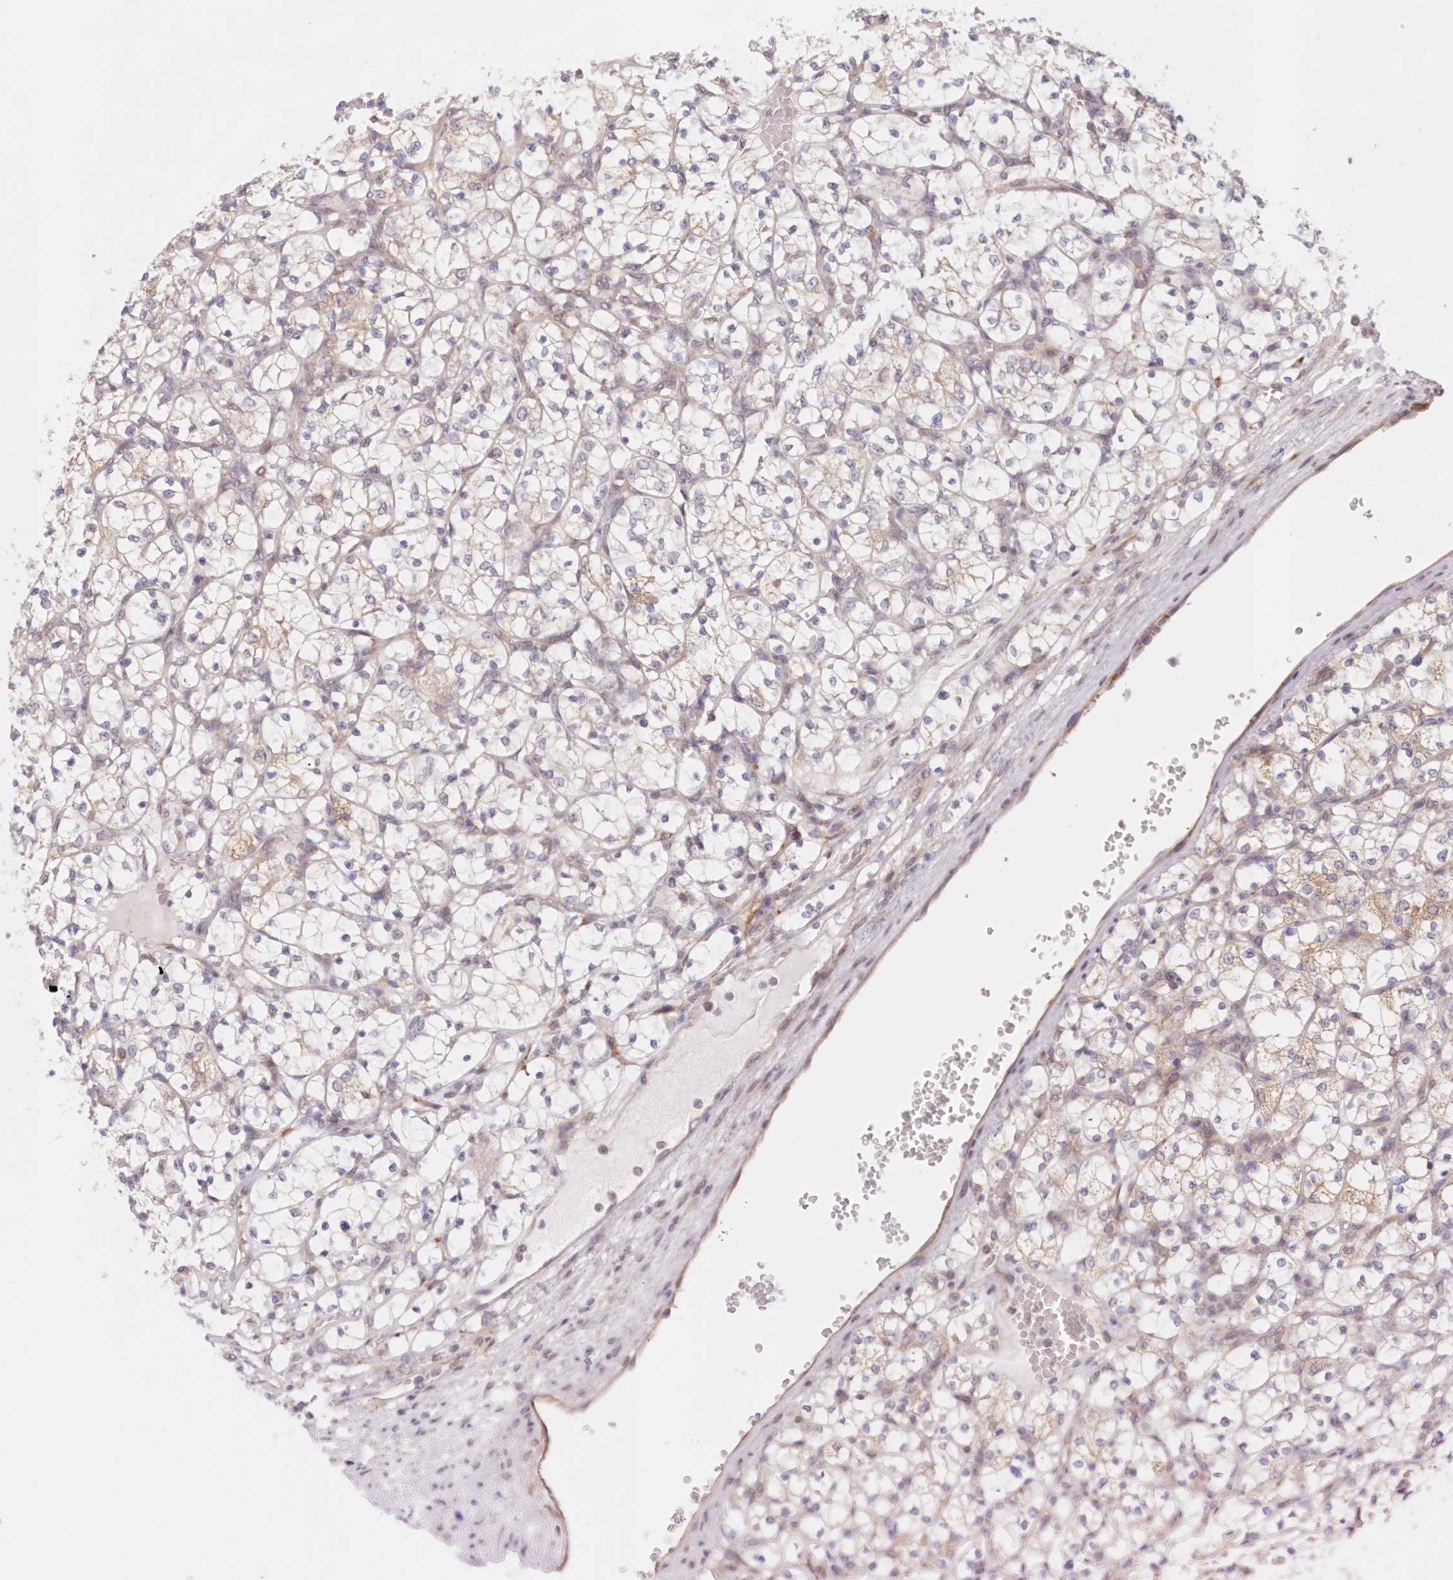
{"staining": {"intensity": "weak", "quantity": "25%-75%", "location": "cytoplasmic/membranous"}, "tissue": "renal cancer", "cell_type": "Tumor cells", "image_type": "cancer", "snomed": [{"axis": "morphology", "description": "Adenocarcinoma, NOS"}, {"axis": "topography", "description": "Kidney"}], "caption": "Immunohistochemistry micrograph of neoplastic tissue: renal cancer (adenocarcinoma) stained using immunohistochemistry demonstrates low levels of weak protein expression localized specifically in the cytoplasmic/membranous of tumor cells, appearing as a cytoplasmic/membranous brown color.", "gene": "PCYOX1L", "patient": {"sex": "female", "age": 69}}